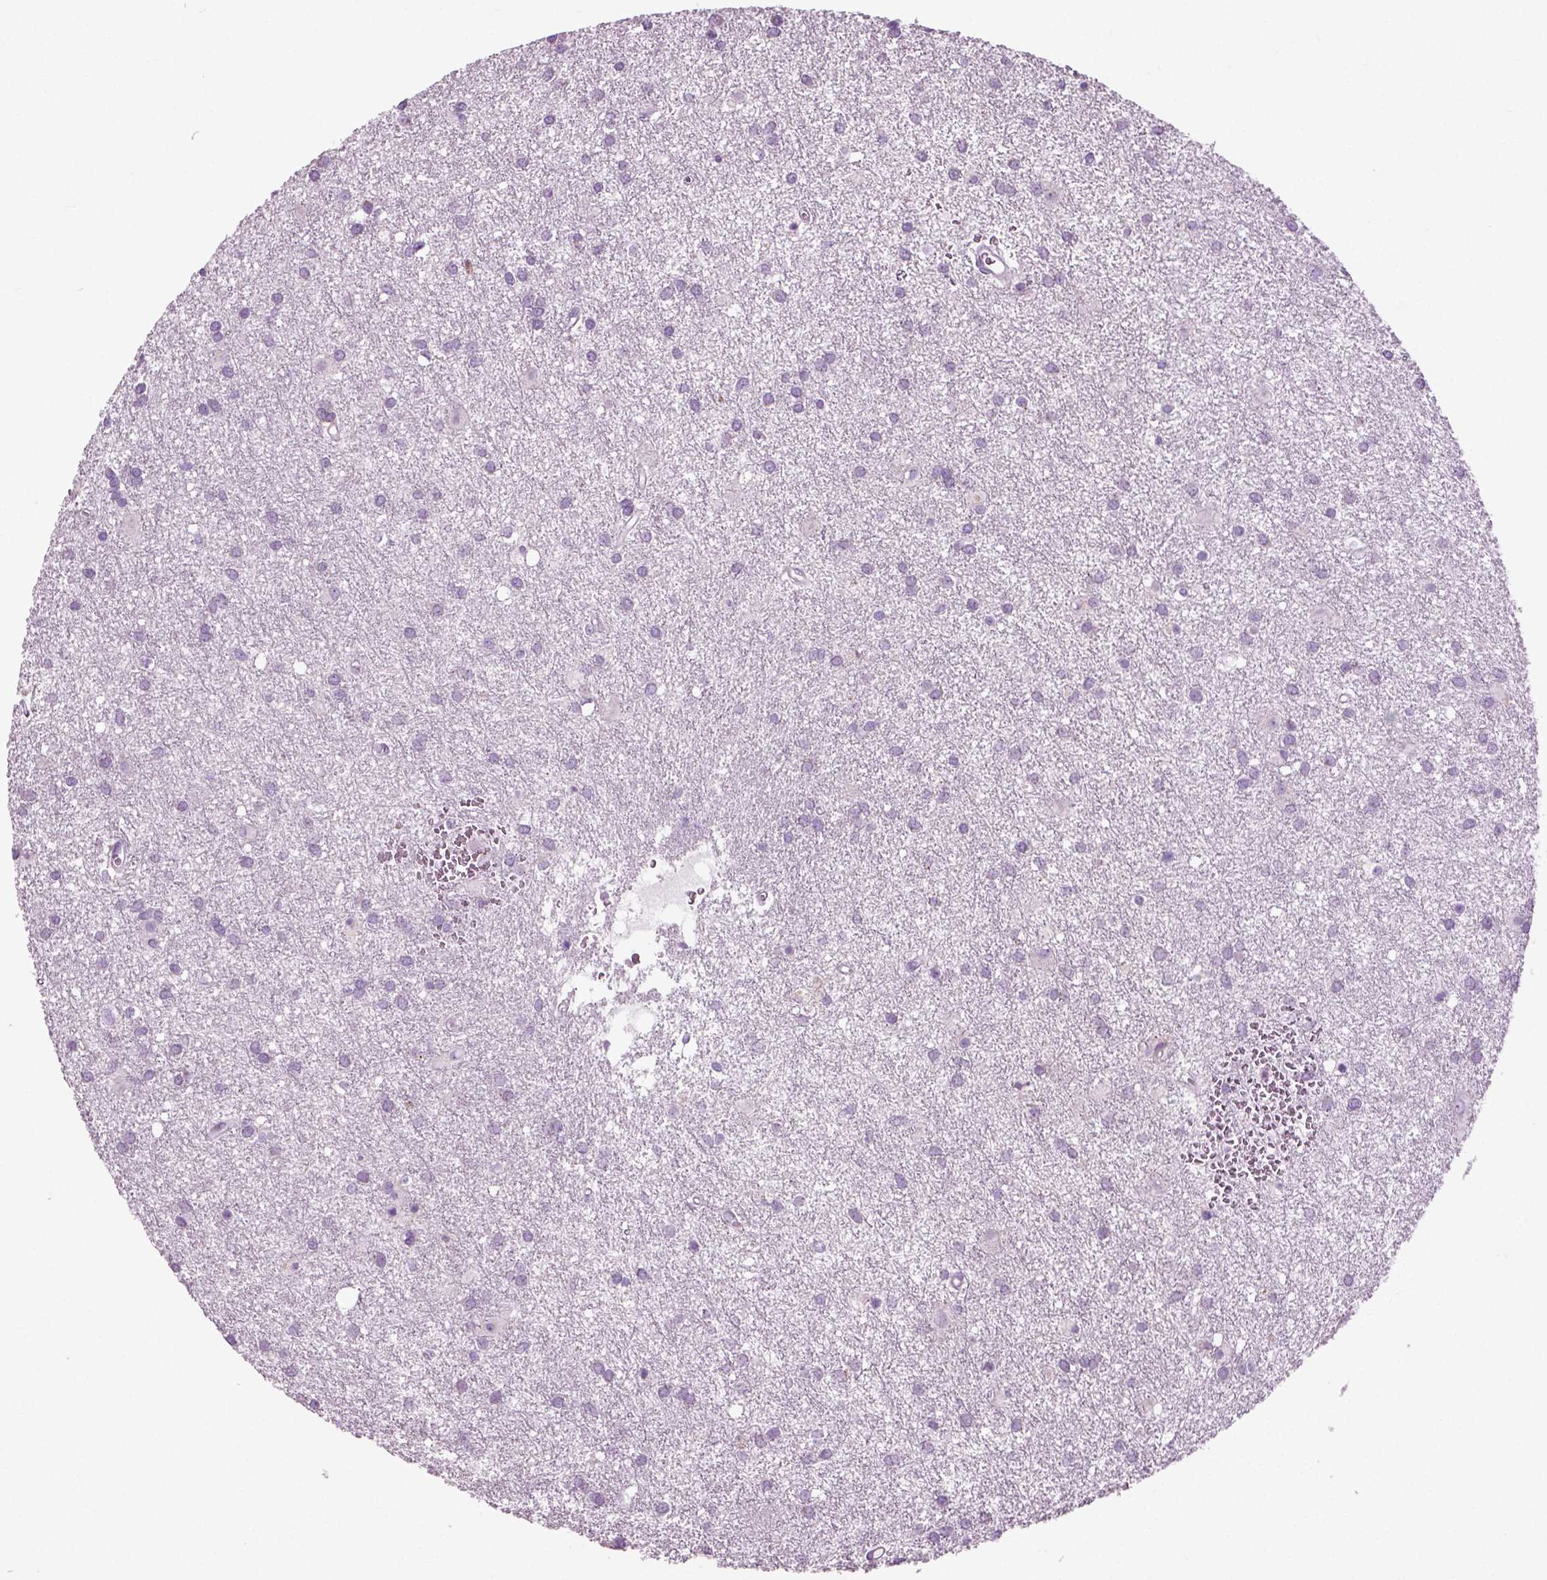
{"staining": {"intensity": "negative", "quantity": "none", "location": "none"}, "tissue": "glioma", "cell_type": "Tumor cells", "image_type": "cancer", "snomed": [{"axis": "morphology", "description": "Glioma, malignant, Low grade"}, {"axis": "topography", "description": "Brain"}], "caption": "This is an immunohistochemistry photomicrograph of human glioma. There is no expression in tumor cells.", "gene": "DNAH10", "patient": {"sex": "male", "age": 58}}